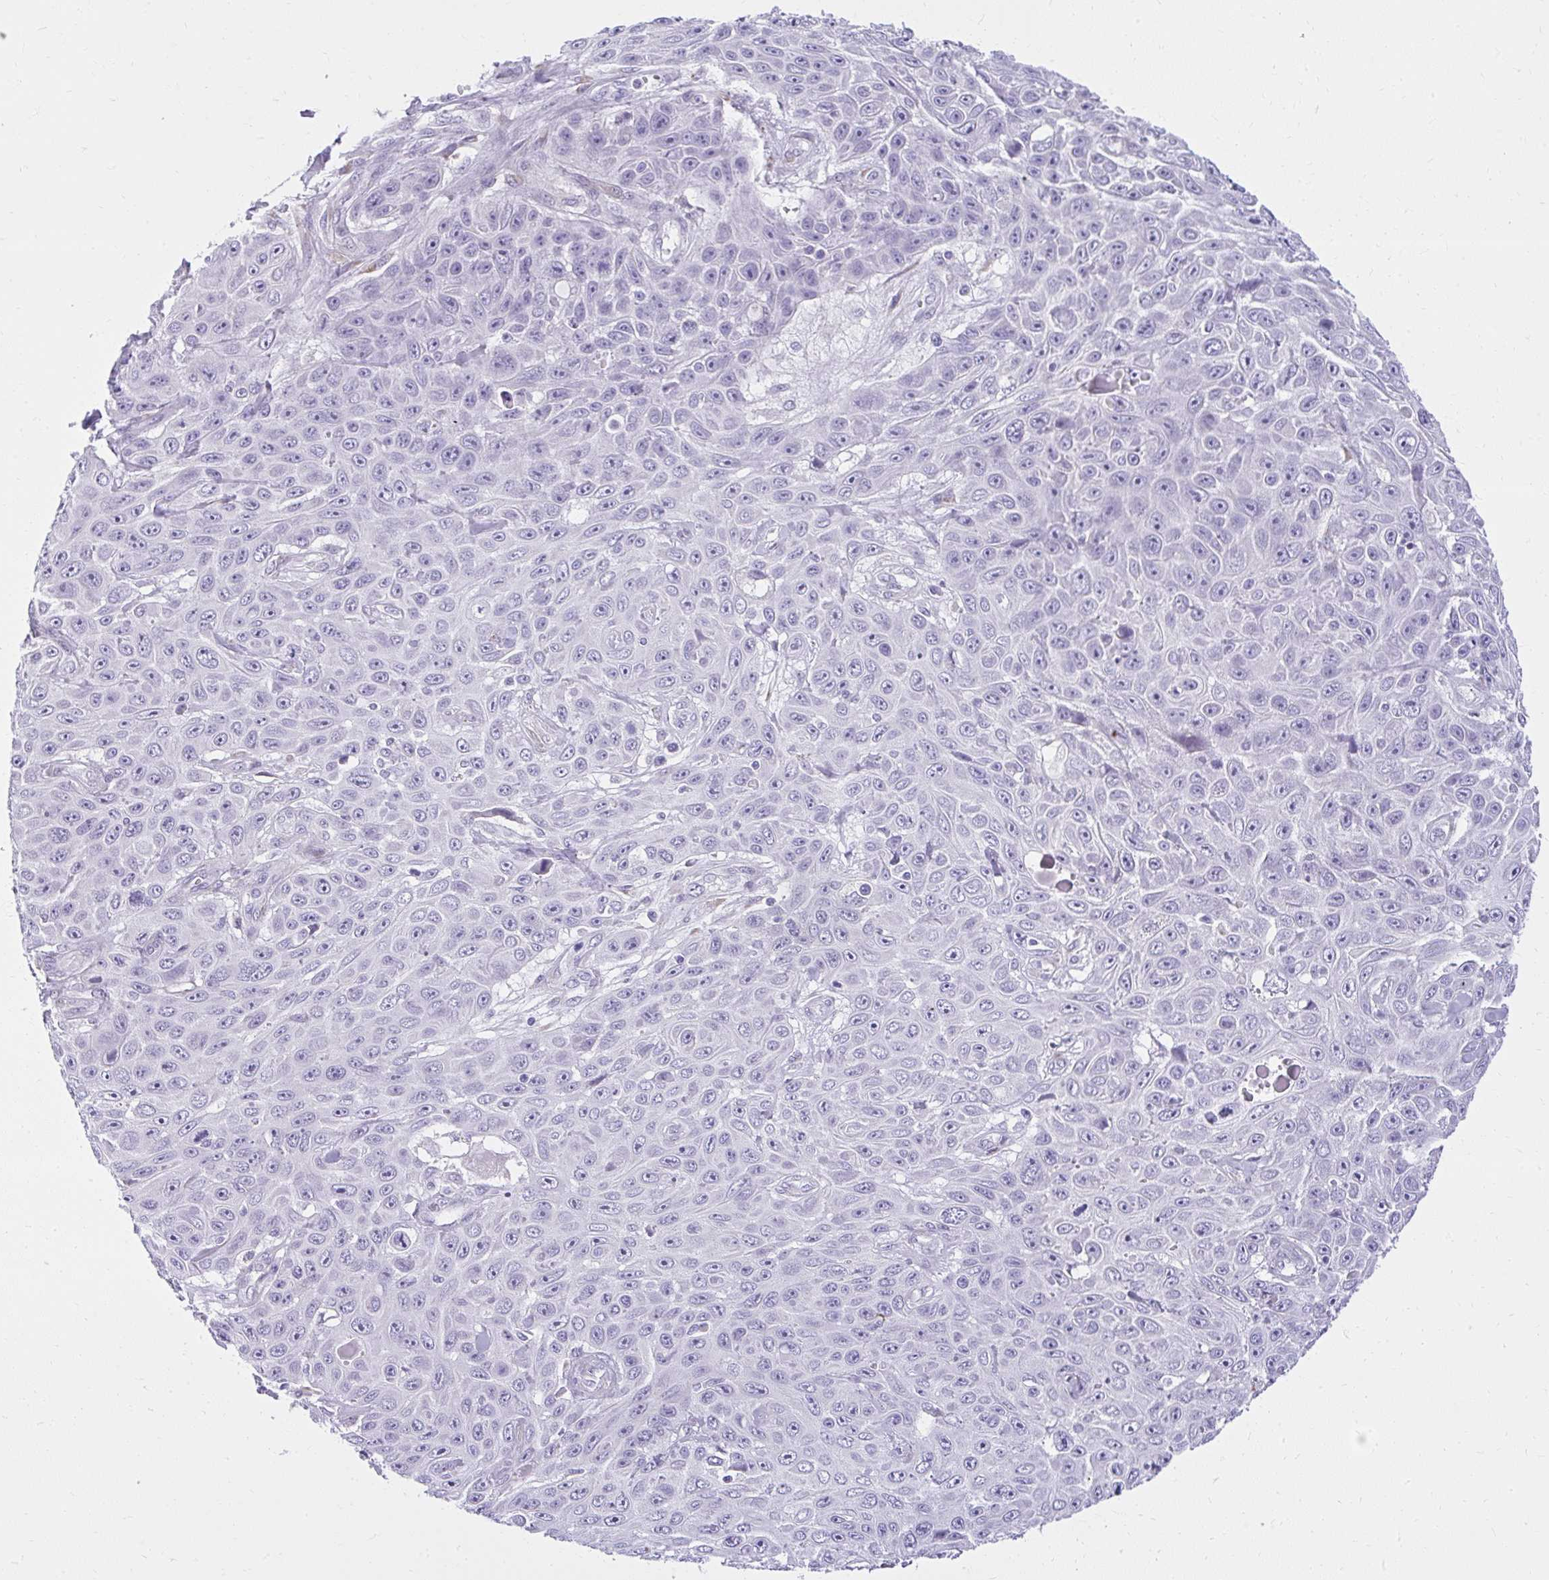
{"staining": {"intensity": "negative", "quantity": "none", "location": "none"}, "tissue": "skin cancer", "cell_type": "Tumor cells", "image_type": "cancer", "snomed": [{"axis": "morphology", "description": "Squamous cell carcinoma, NOS"}, {"axis": "topography", "description": "Skin"}], "caption": "A photomicrograph of skin squamous cell carcinoma stained for a protein shows no brown staining in tumor cells.", "gene": "PRAP1", "patient": {"sex": "male", "age": 82}}